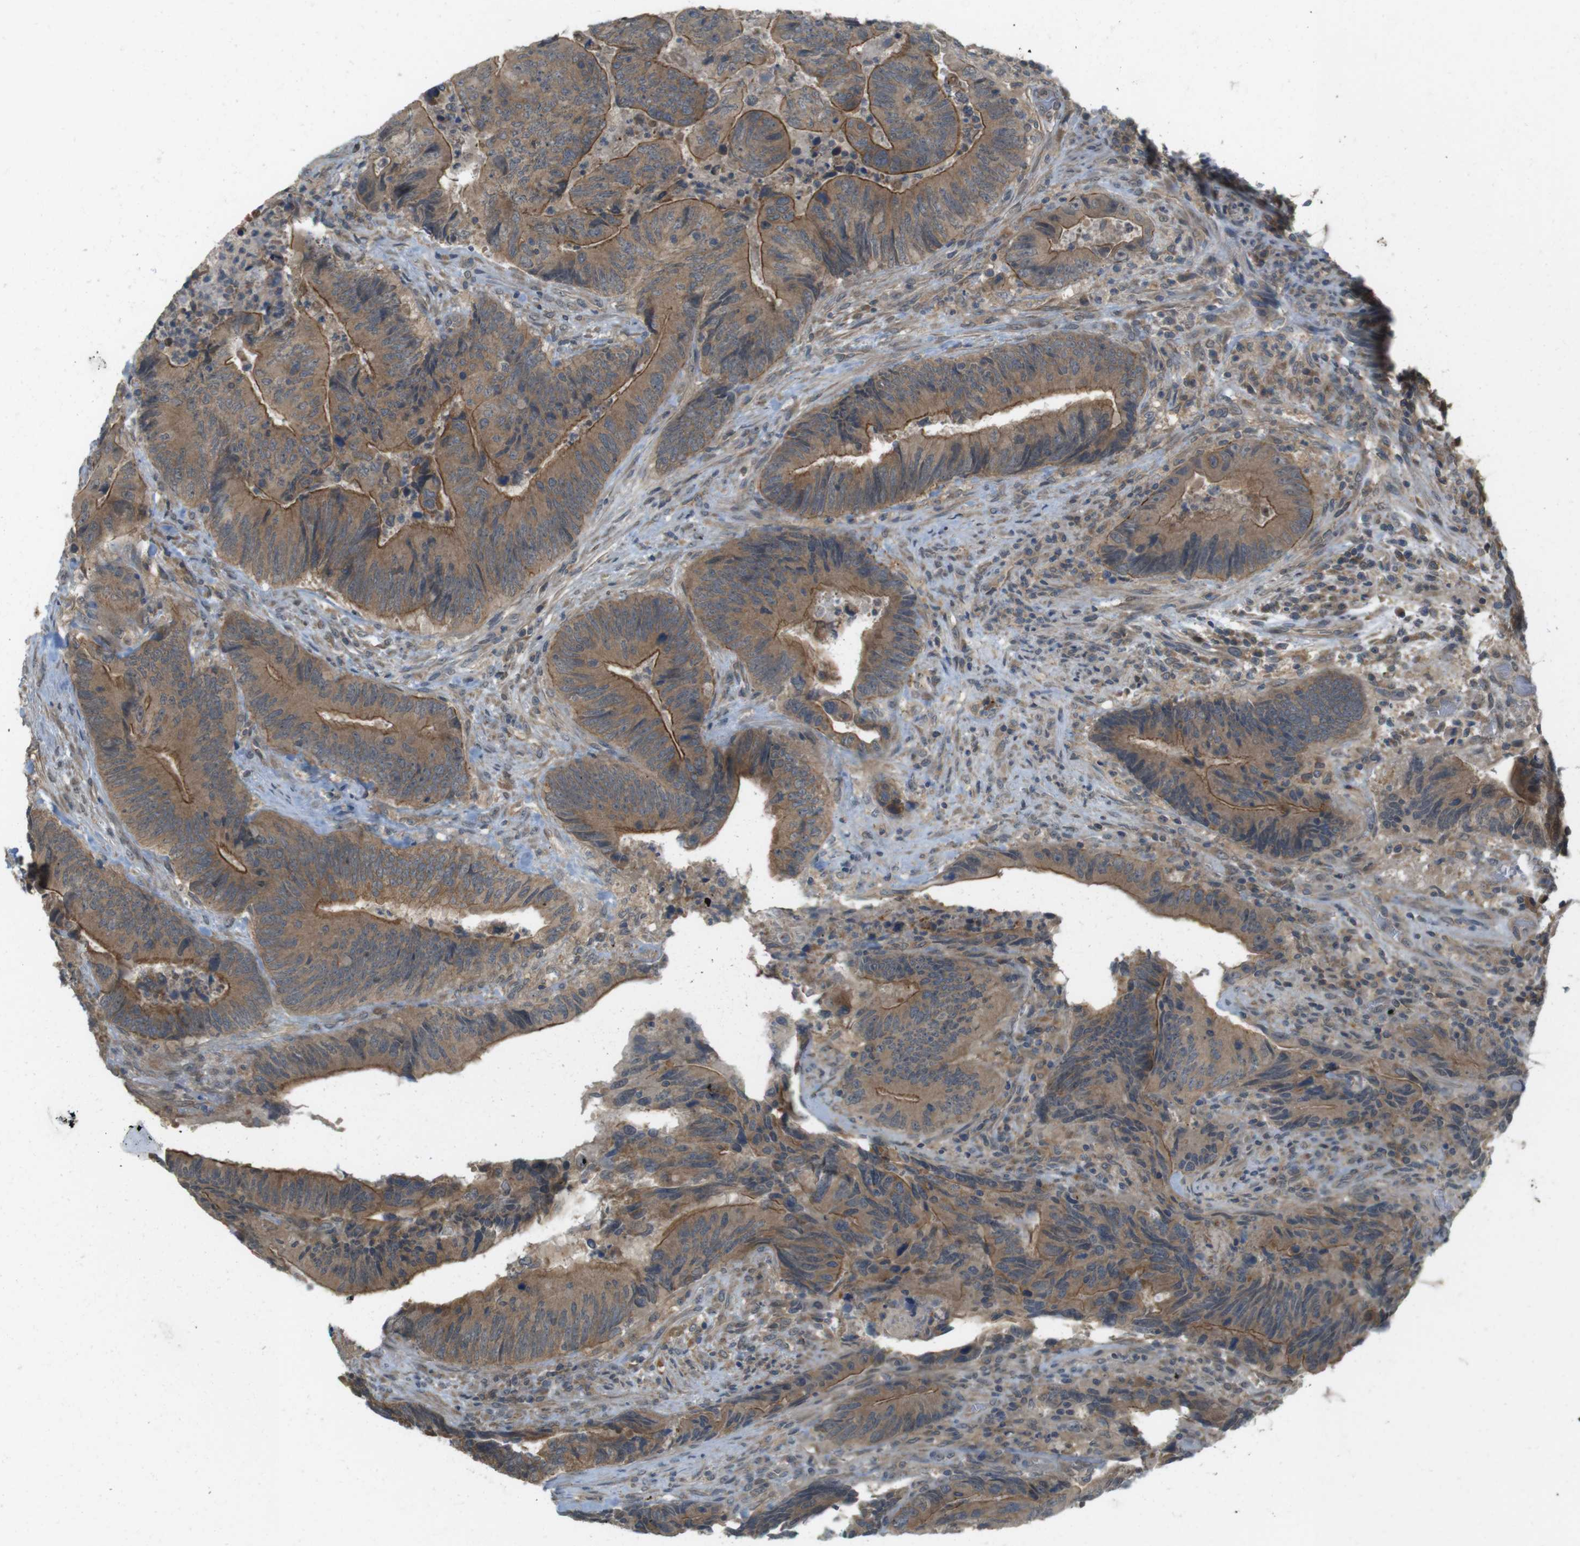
{"staining": {"intensity": "moderate", "quantity": ">75%", "location": "cytoplasmic/membranous"}, "tissue": "colorectal cancer", "cell_type": "Tumor cells", "image_type": "cancer", "snomed": [{"axis": "morphology", "description": "Normal tissue, NOS"}, {"axis": "morphology", "description": "Adenocarcinoma, NOS"}, {"axis": "topography", "description": "Colon"}], "caption": "Brown immunohistochemical staining in colorectal cancer demonstrates moderate cytoplasmic/membranous positivity in about >75% of tumor cells.", "gene": "RNF130", "patient": {"sex": "male", "age": 56}}